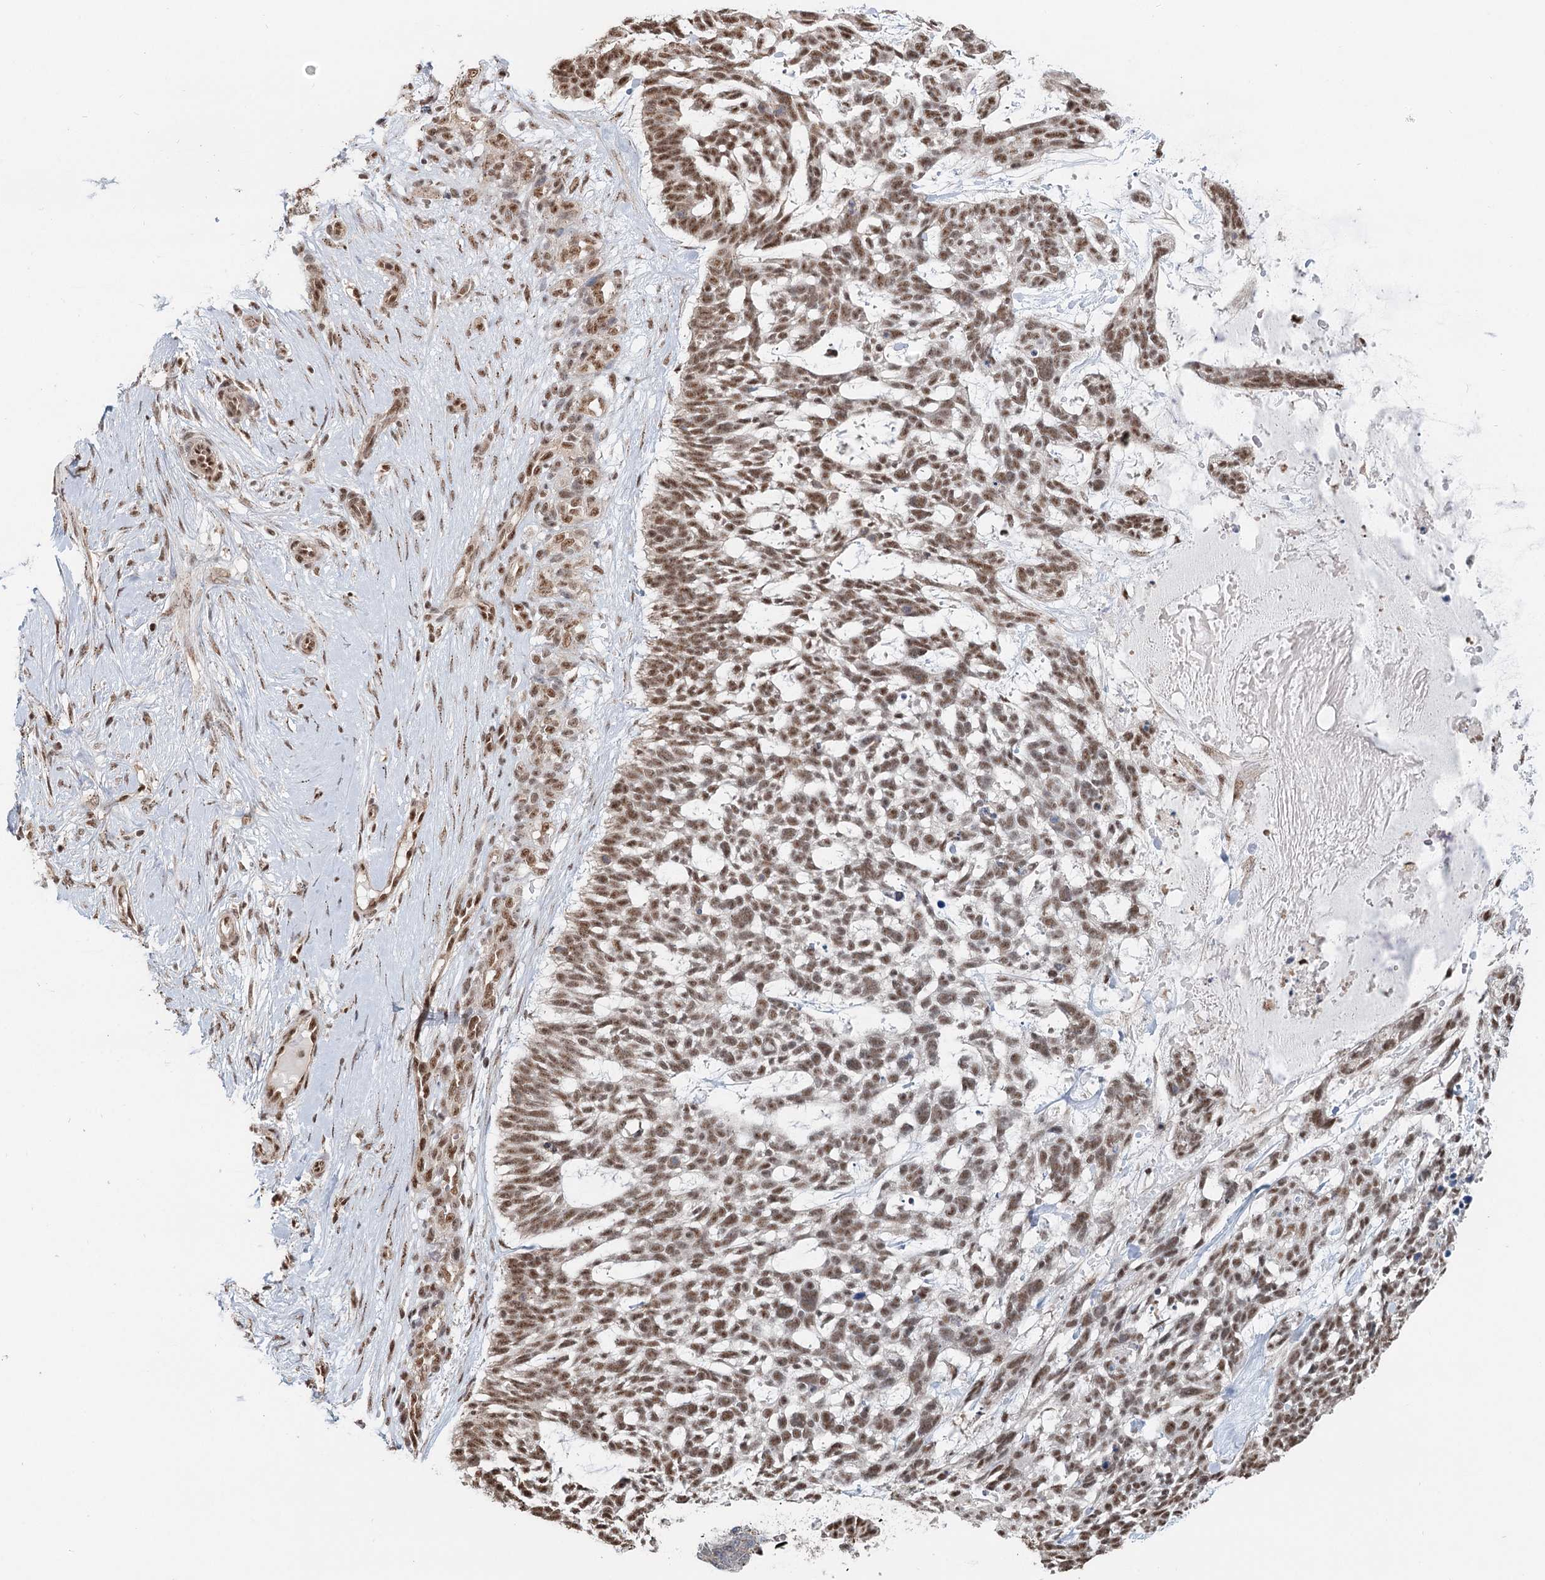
{"staining": {"intensity": "moderate", "quantity": ">75%", "location": "nuclear"}, "tissue": "skin cancer", "cell_type": "Tumor cells", "image_type": "cancer", "snomed": [{"axis": "morphology", "description": "Basal cell carcinoma"}, {"axis": "topography", "description": "Skin"}], "caption": "Basal cell carcinoma (skin) stained for a protein demonstrates moderate nuclear positivity in tumor cells.", "gene": "GPALPP1", "patient": {"sex": "male", "age": 88}}